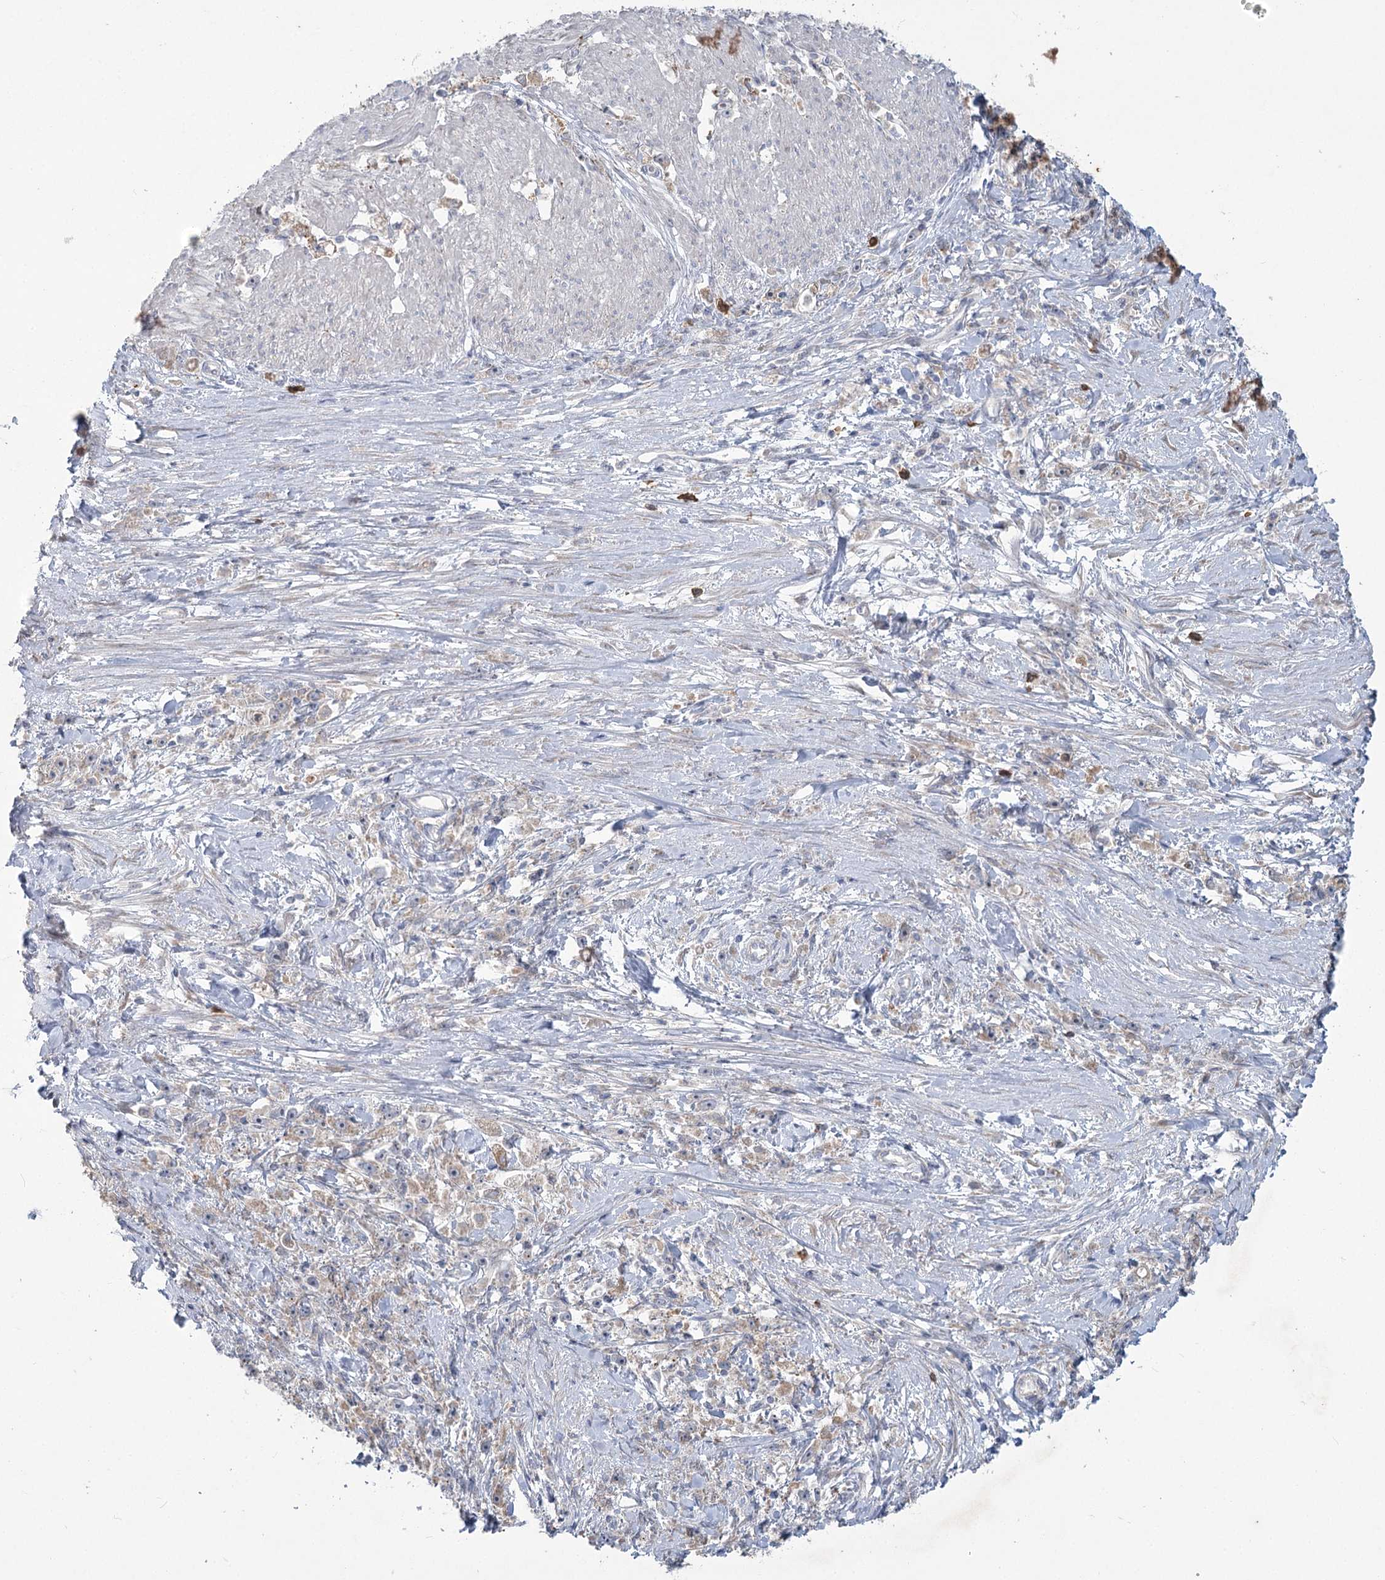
{"staining": {"intensity": "negative", "quantity": "none", "location": "none"}, "tissue": "stomach cancer", "cell_type": "Tumor cells", "image_type": "cancer", "snomed": [{"axis": "morphology", "description": "Adenocarcinoma, NOS"}, {"axis": "topography", "description": "Stomach"}], "caption": "This is an immunohistochemistry photomicrograph of stomach adenocarcinoma. There is no expression in tumor cells.", "gene": "PLA2G12A", "patient": {"sex": "female", "age": 59}}